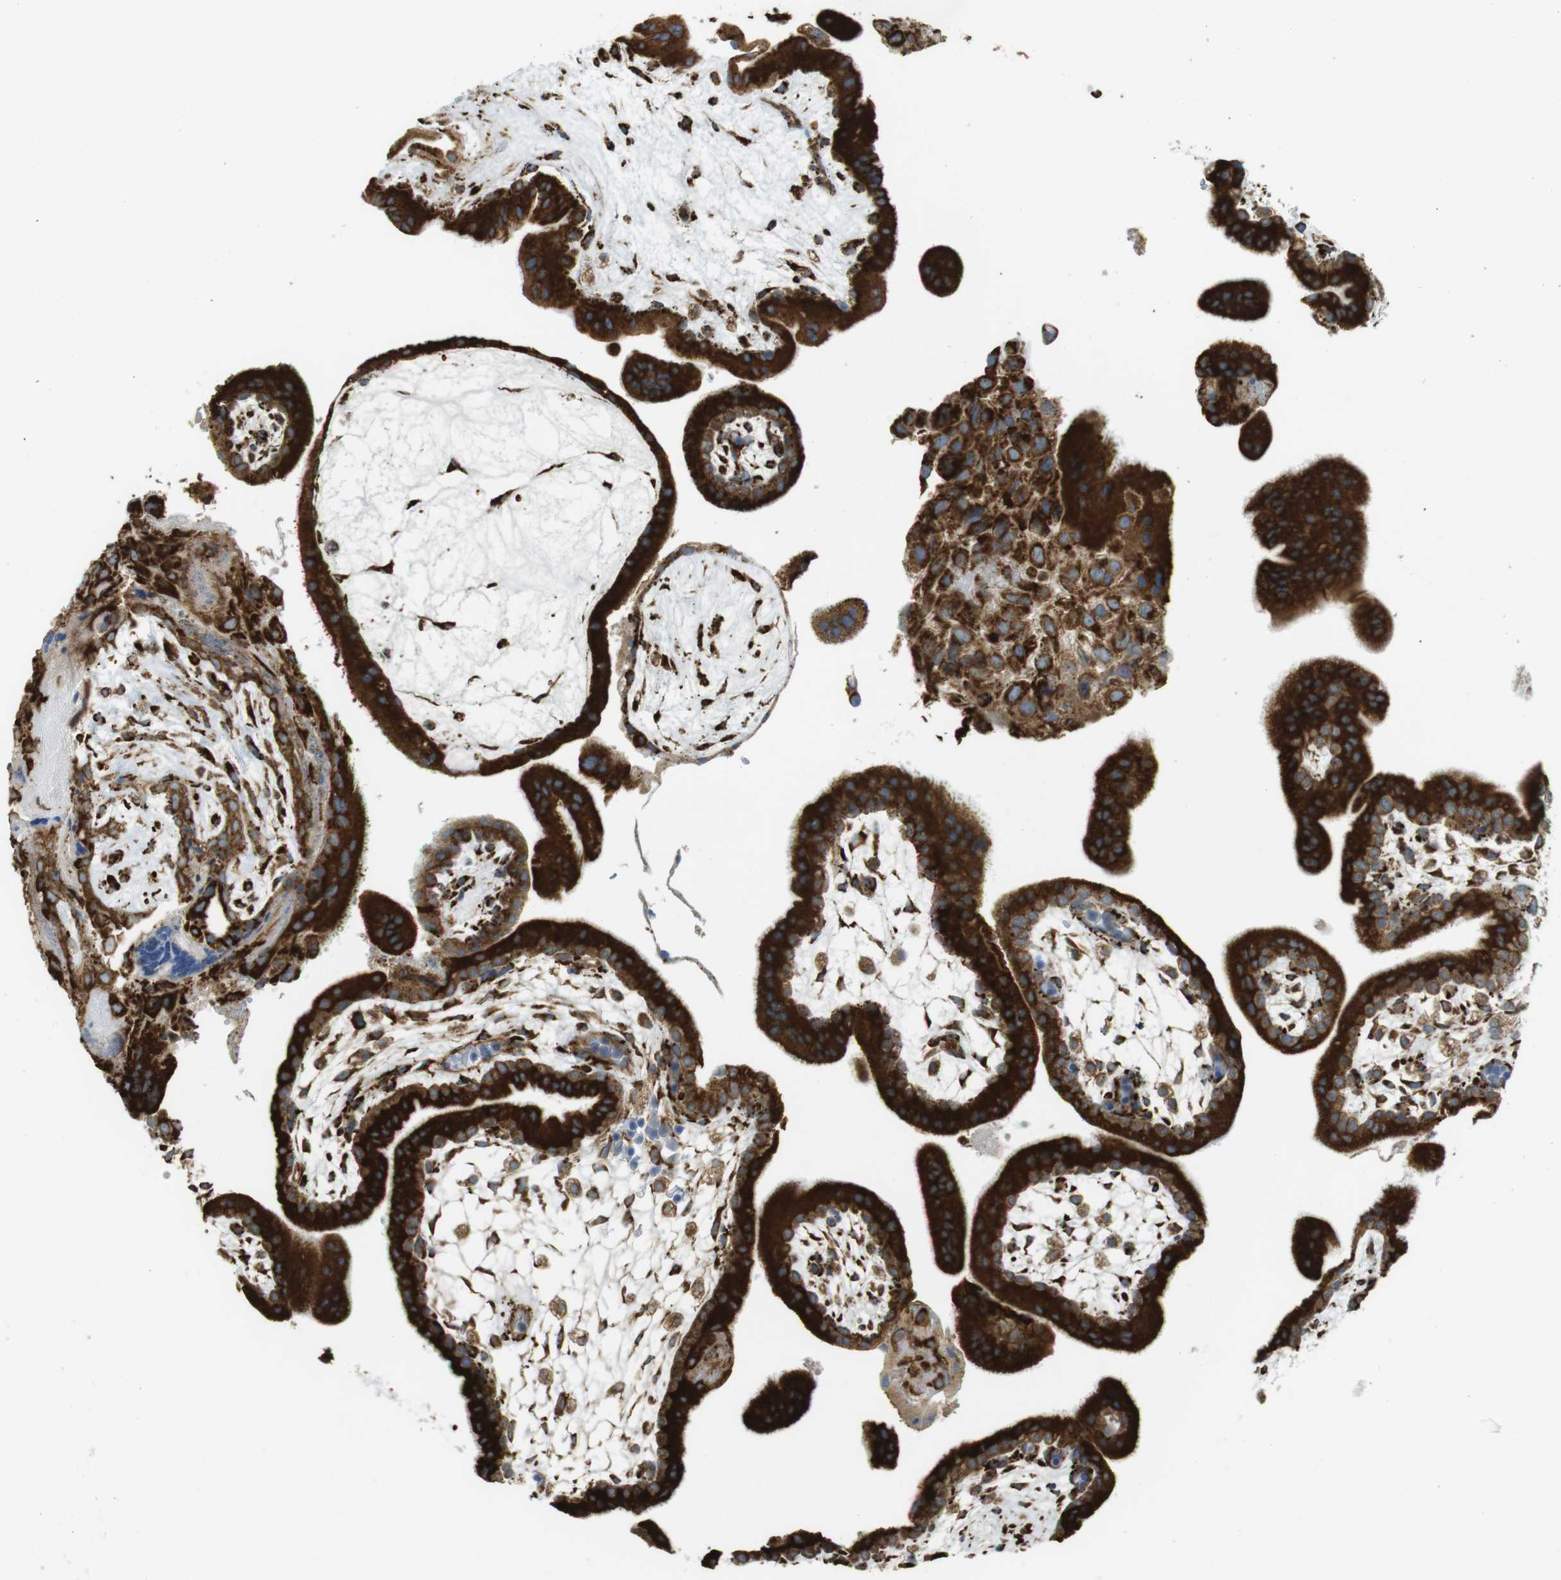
{"staining": {"intensity": "strong", "quantity": ">75%", "location": "cytoplasmic/membranous"}, "tissue": "placenta", "cell_type": "Decidual cells", "image_type": "normal", "snomed": [{"axis": "morphology", "description": "Normal tissue, NOS"}, {"axis": "topography", "description": "Placenta"}], "caption": "Placenta stained for a protein demonstrates strong cytoplasmic/membranous positivity in decidual cells. (Stains: DAB (3,3'-diaminobenzidine) in brown, nuclei in blue, Microscopy: brightfield microscopy at high magnification).", "gene": "MBOAT2", "patient": {"sex": "female", "age": 35}}